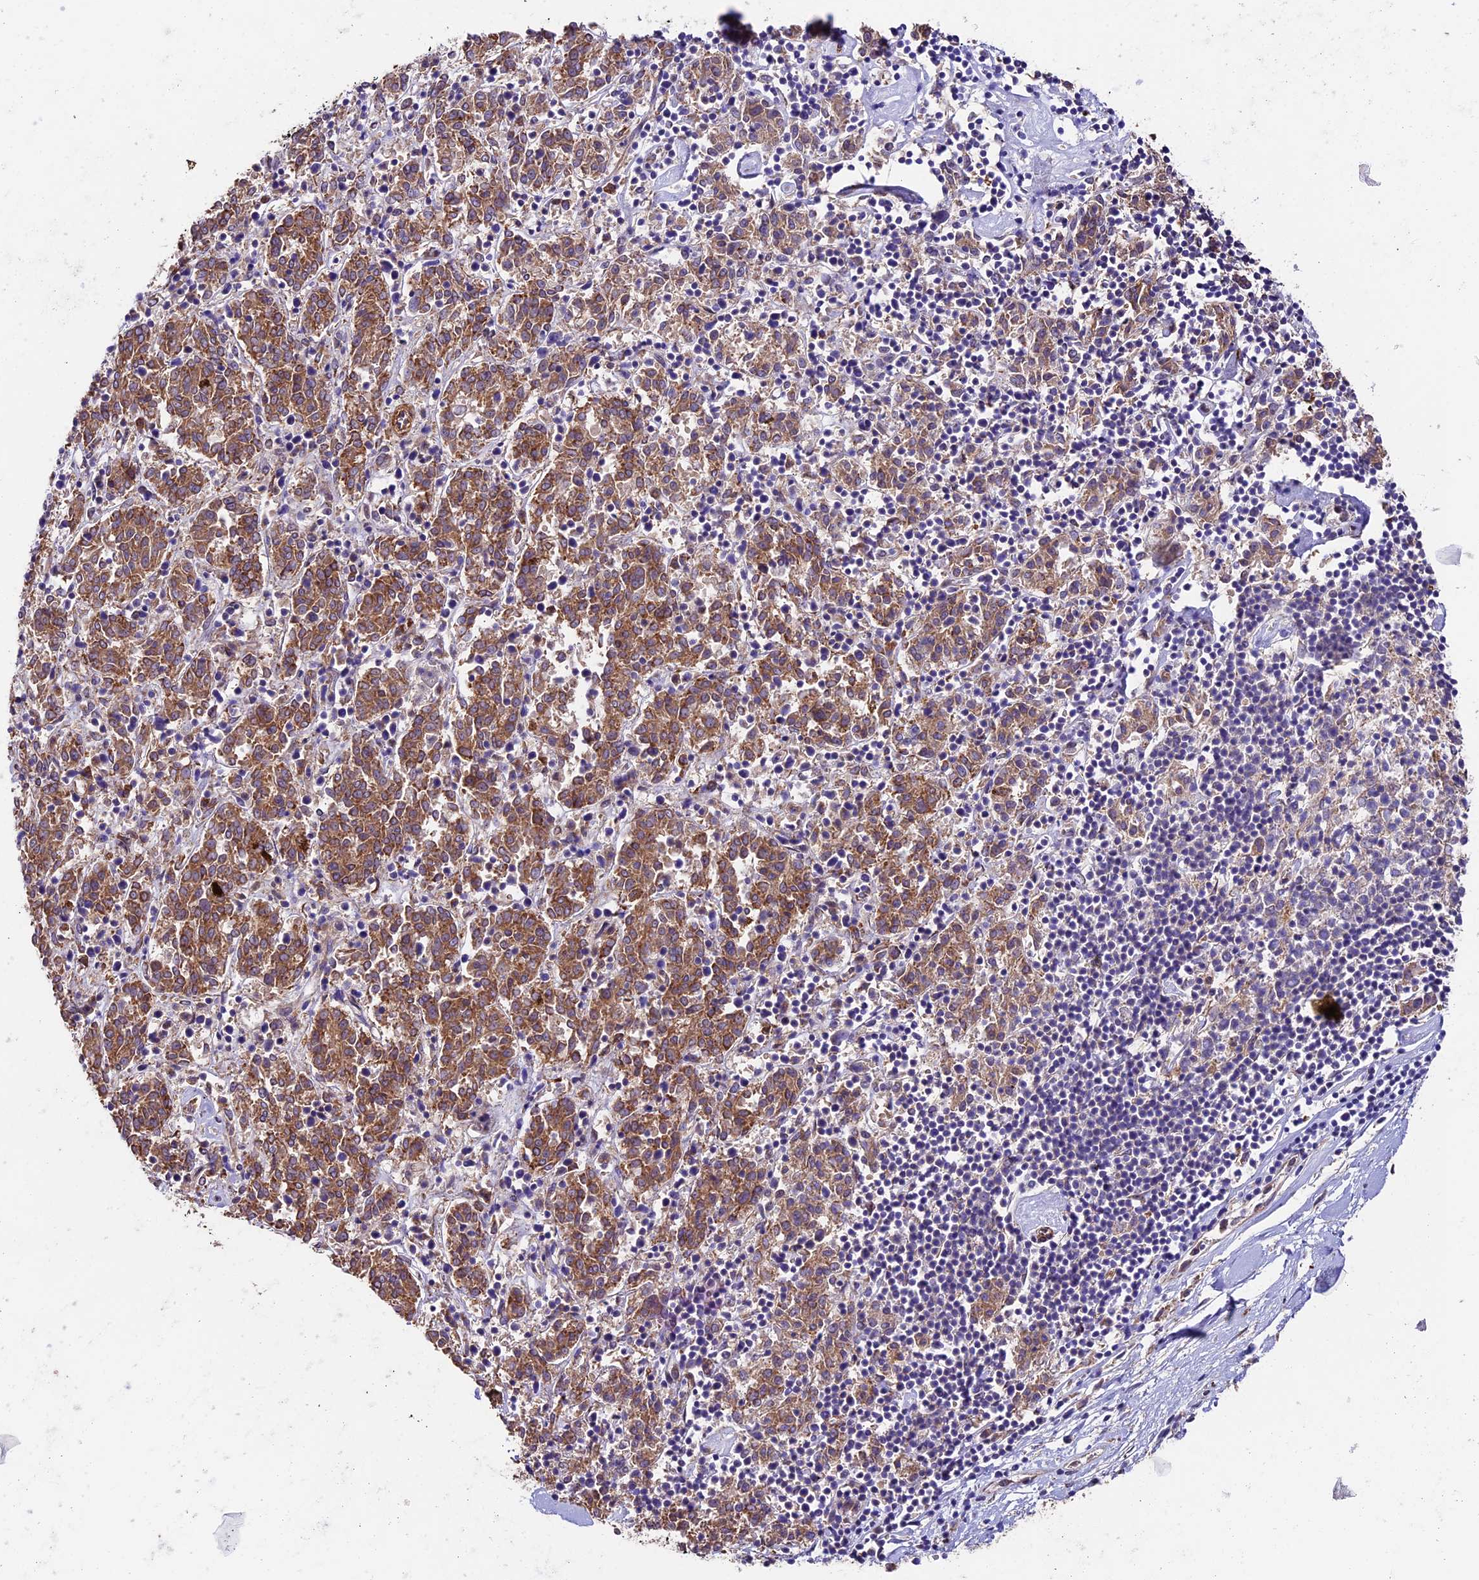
{"staining": {"intensity": "moderate", "quantity": ">75%", "location": "cytoplasmic/membranous"}, "tissue": "melanoma", "cell_type": "Tumor cells", "image_type": "cancer", "snomed": [{"axis": "morphology", "description": "Malignant melanoma, NOS"}, {"axis": "topography", "description": "Skin"}], "caption": "About >75% of tumor cells in human melanoma display moderate cytoplasmic/membranous protein positivity as visualized by brown immunohistochemical staining.", "gene": "LSM7", "patient": {"sex": "female", "age": 72}}